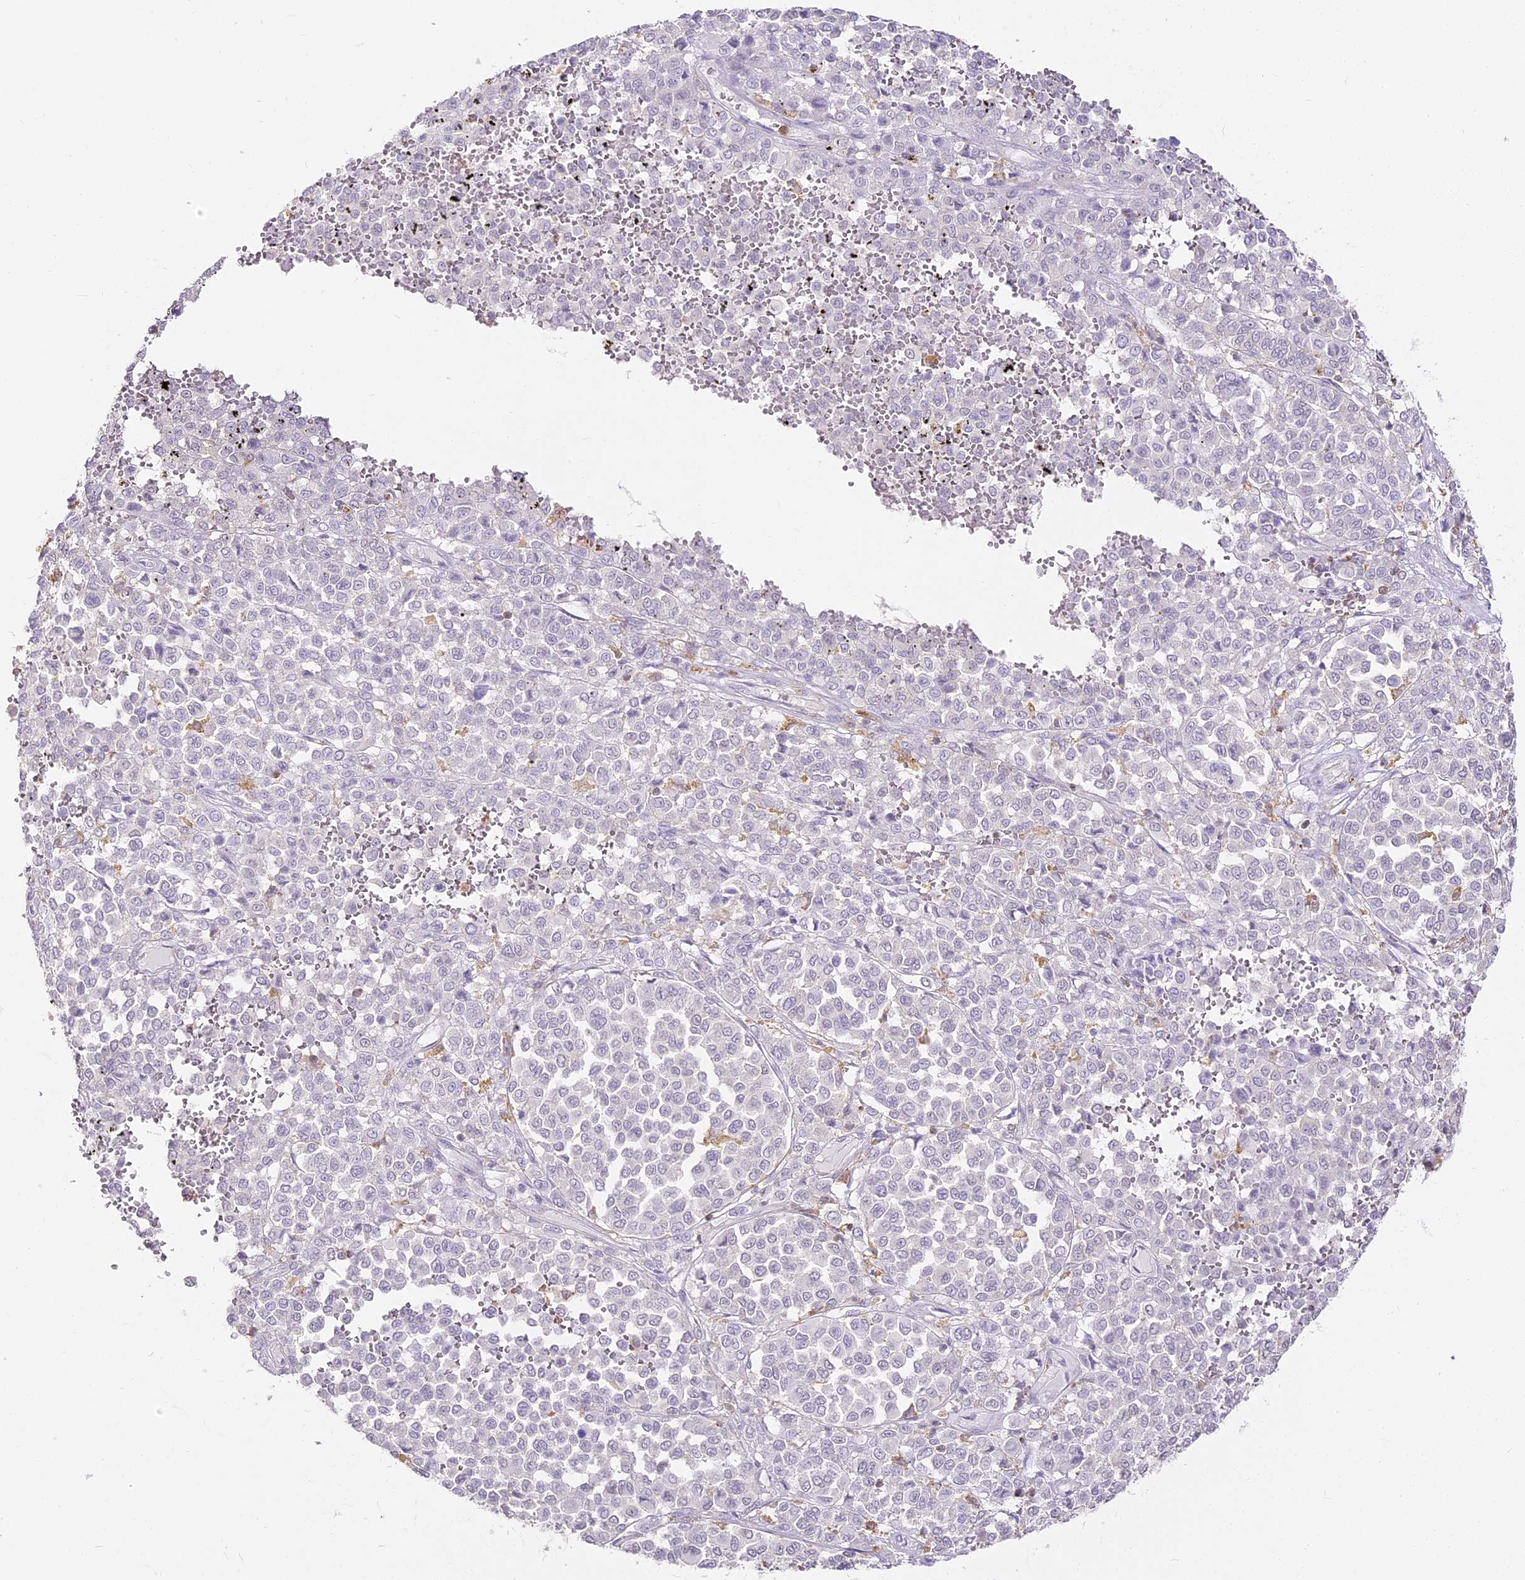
{"staining": {"intensity": "negative", "quantity": "none", "location": "none"}, "tissue": "melanoma", "cell_type": "Tumor cells", "image_type": "cancer", "snomed": [{"axis": "morphology", "description": "Malignant melanoma, Metastatic site"}, {"axis": "topography", "description": "Pancreas"}], "caption": "The histopathology image exhibits no significant staining in tumor cells of melanoma. (DAB (3,3'-diaminobenzidine) immunohistochemistry visualized using brightfield microscopy, high magnification).", "gene": "DOCK2", "patient": {"sex": "female", "age": 30}}